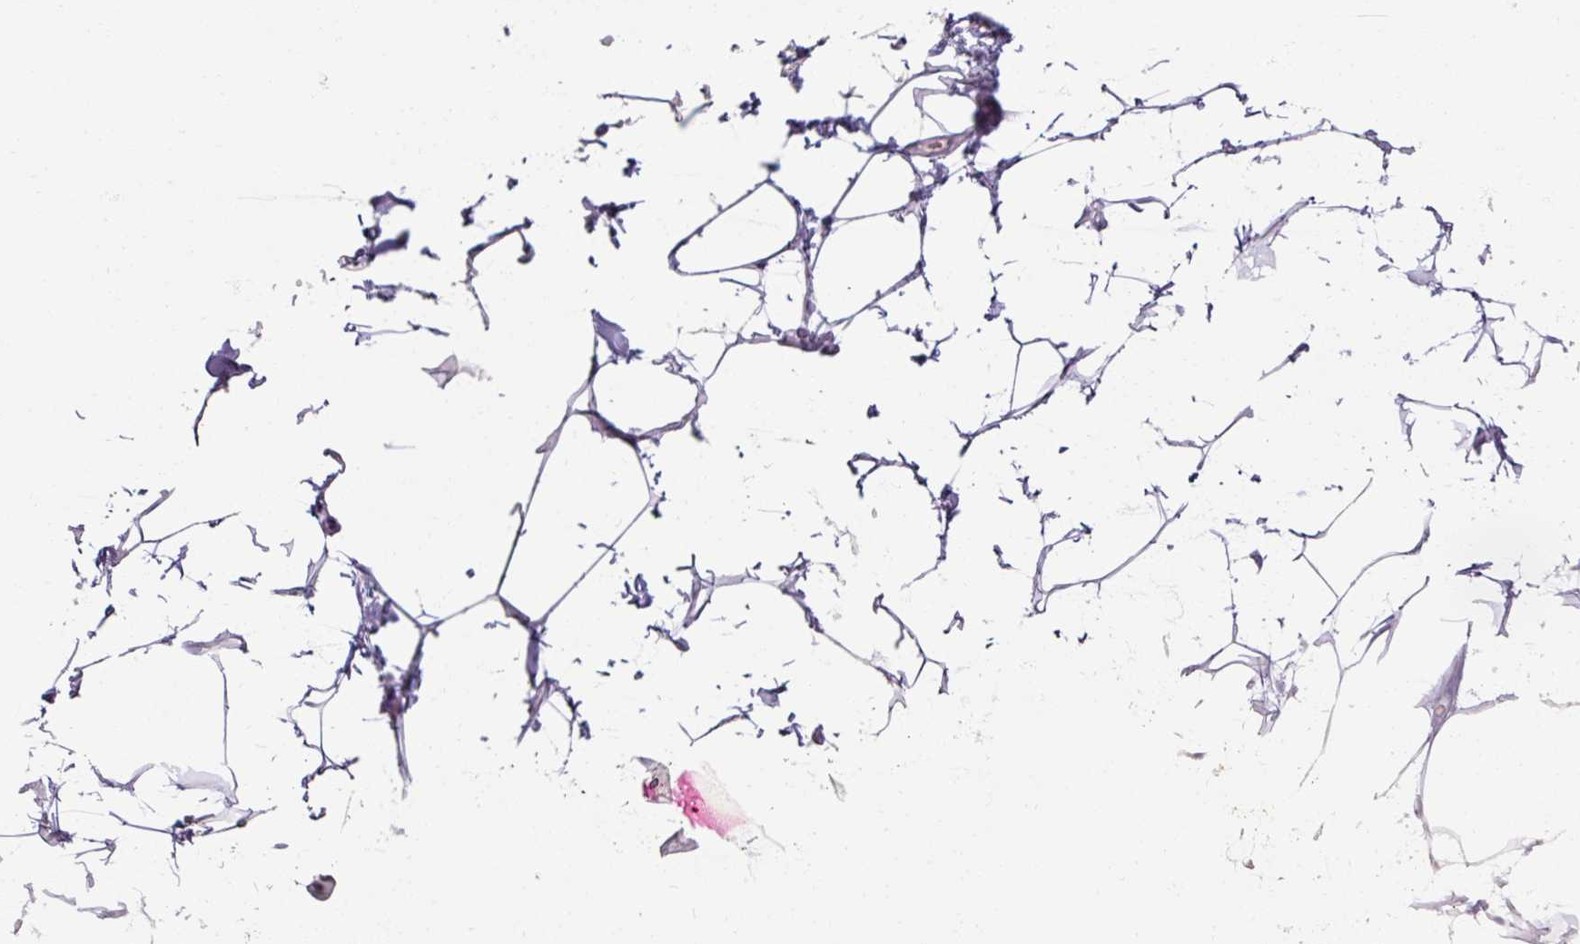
{"staining": {"intensity": "negative", "quantity": "none", "location": "none"}, "tissue": "adipose tissue", "cell_type": "Adipocytes", "image_type": "normal", "snomed": [{"axis": "morphology", "description": "Normal tissue, NOS"}, {"axis": "topography", "description": "Vascular tissue"}, {"axis": "topography", "description": "Peripheral nerve tissue"}], "caption": "IHC histopathology image of normal adipose tissue: human adipose tissue stained with DAB (3,3'-diaminobenzidine) displays no significant protein staining in adipocytes. (DAB (3,3'-diaminobenzidine) immunohistochemistry with hematoxylin counter stain).", "gene": "SLC27A5", "patient": {"sex": "male", "age": 41}}